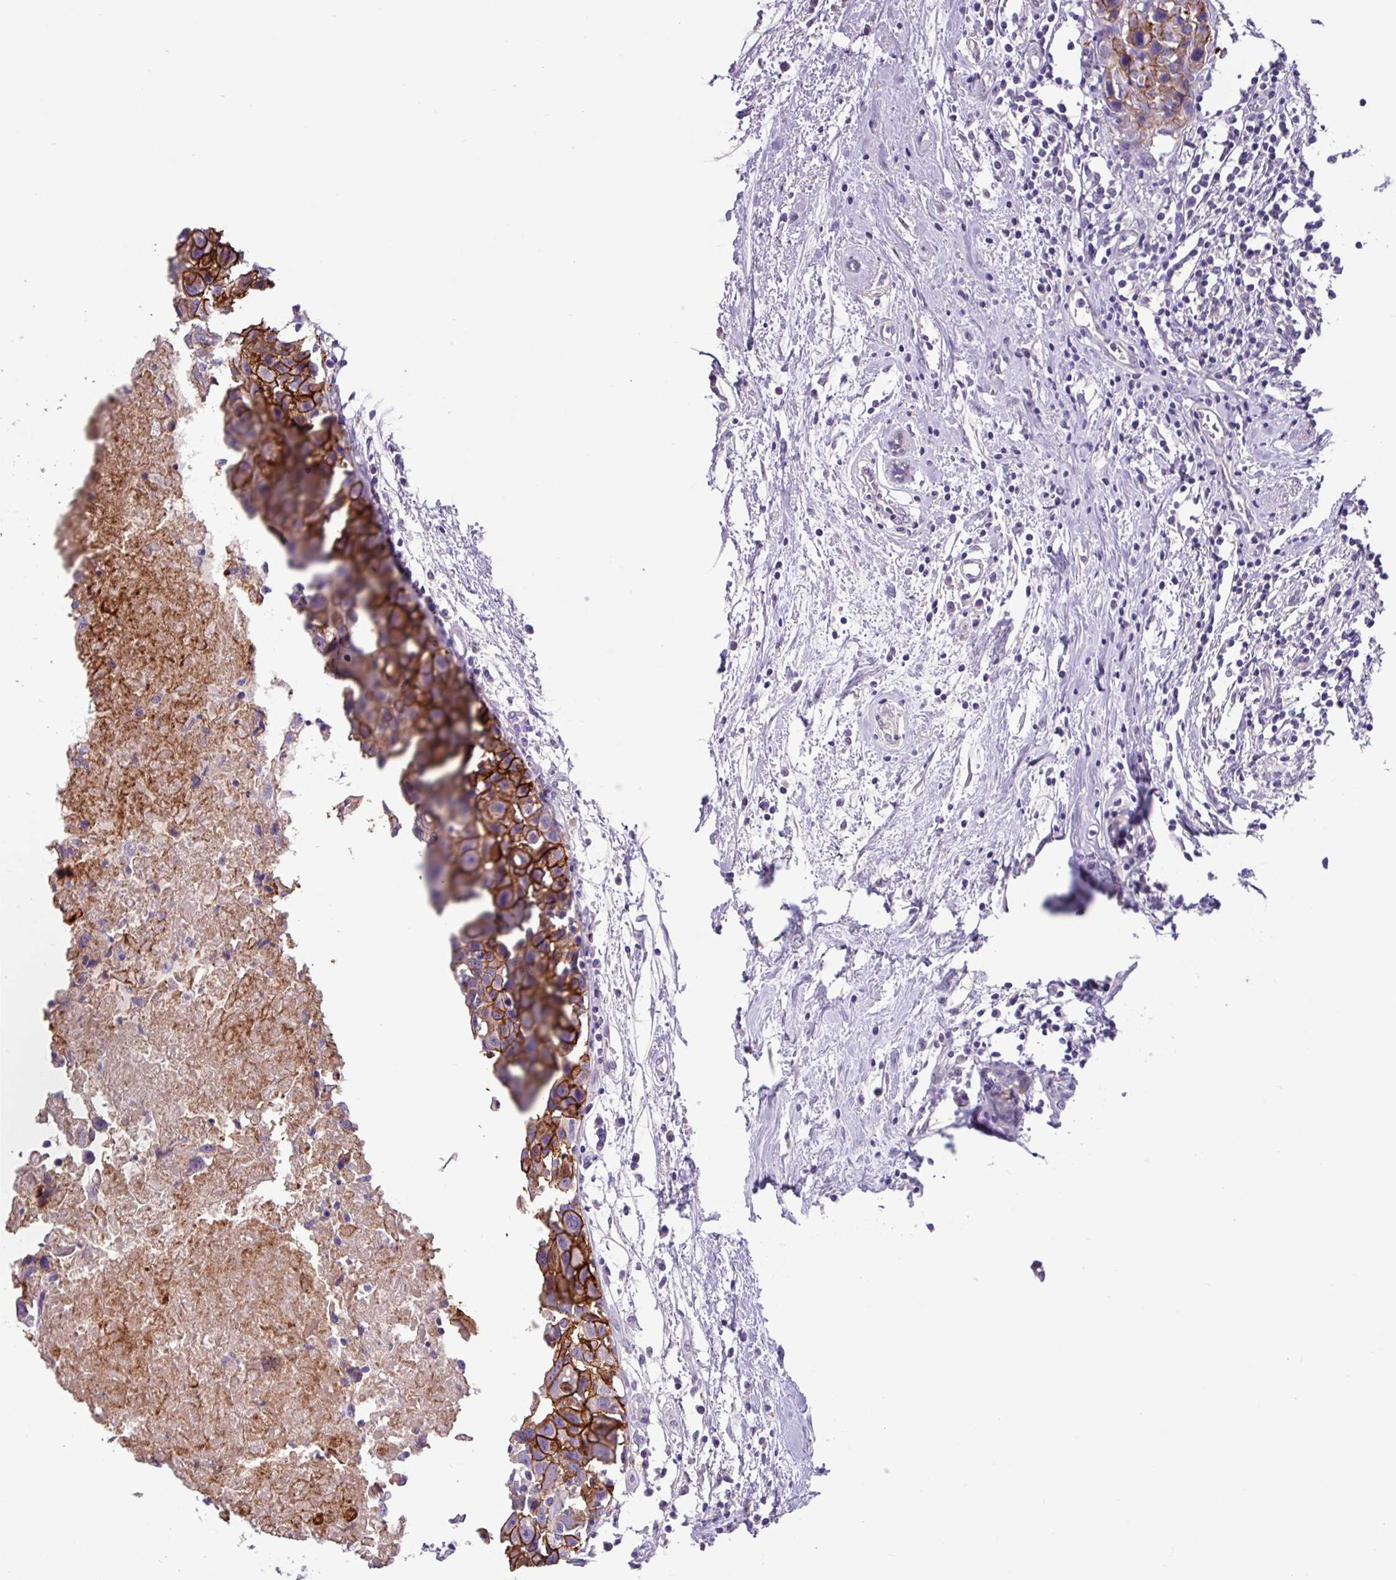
{"staining": {"intensity": "strong", "quantity": ">75%", "location": "cytoplasmic/membranous"}, "tissue": "breast cancer", "cell_type": "Tumor cells", "image_type": "cancer", "snomed": [{"axis": "morphology", "description": "Carcinoma, NOS"}, {"axis": "topography", "description": "Breast"}], "caption": "Human carcinoma (breast) stained with a protein marker demonstrates strong staining in tumor cells.", "gene": "EPCAM", "patient": {"sex": "female", "age": 60}}